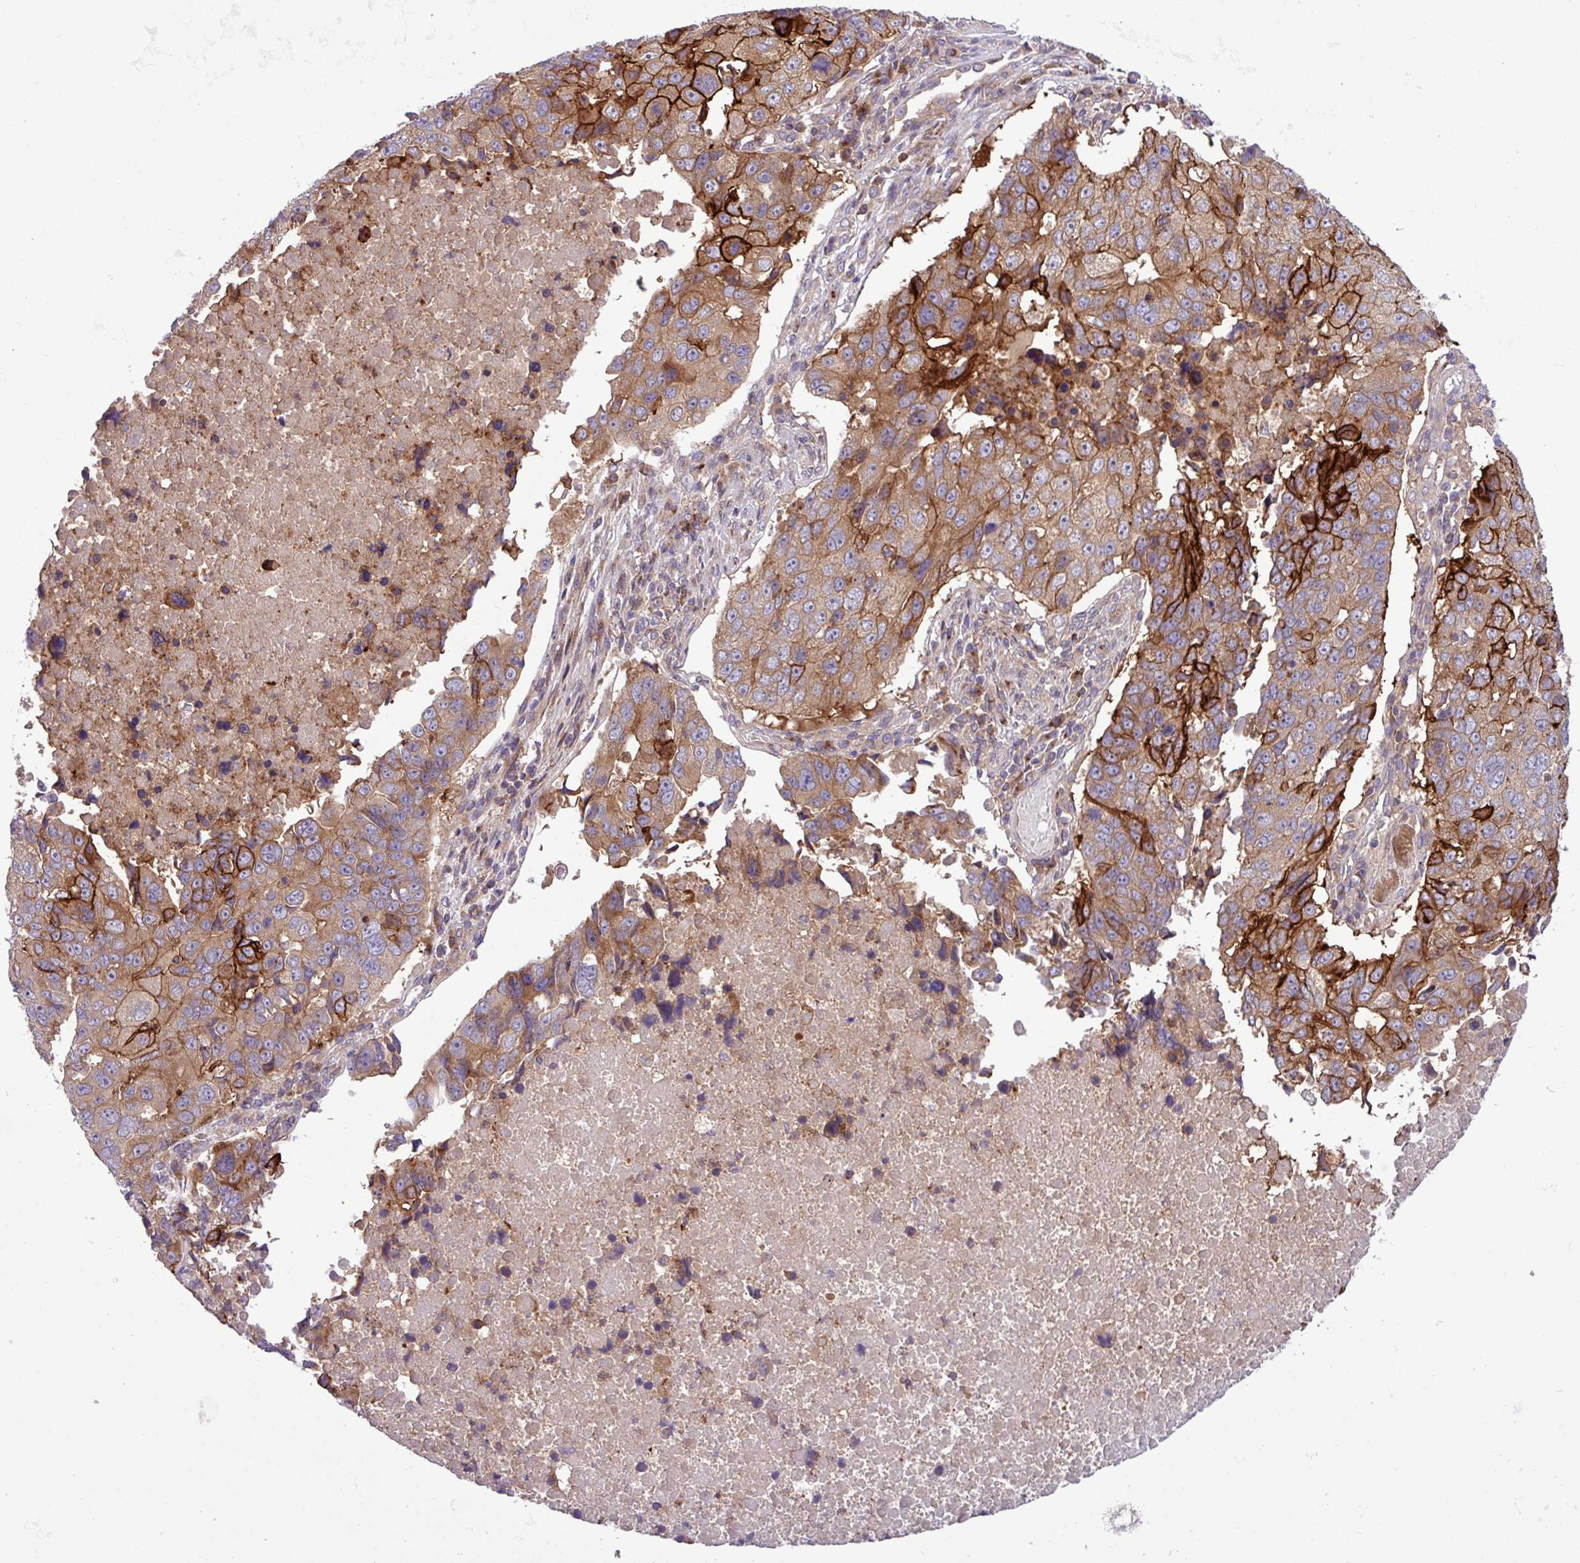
{"staining": {"intensity": "strong", "quantity": "25%-75%", "location": "cytoplasmic/membranous"}, "tissue": "lung cancer", "cell_type": "Tumor cells", "image_type": "cancer", "snomed": [{"axis": "morphology", "description": "Squamous cell carcinoma, NOS"}, {"axis": "topography", "description": "Lung"}], "caption": "Immunohistochemistry photomicrograph of neoplastic tissue: lung cancer (squamous cell carcinoma) stained using IHC exhibits high levels of strong protein expression localized specifically in the cytoplasmic/membranous of tumor cells, appearing as a cytoplasmic/membranous brown color.", "gene": "RAB19", "patient": {"sex": "female", "age": 66}}